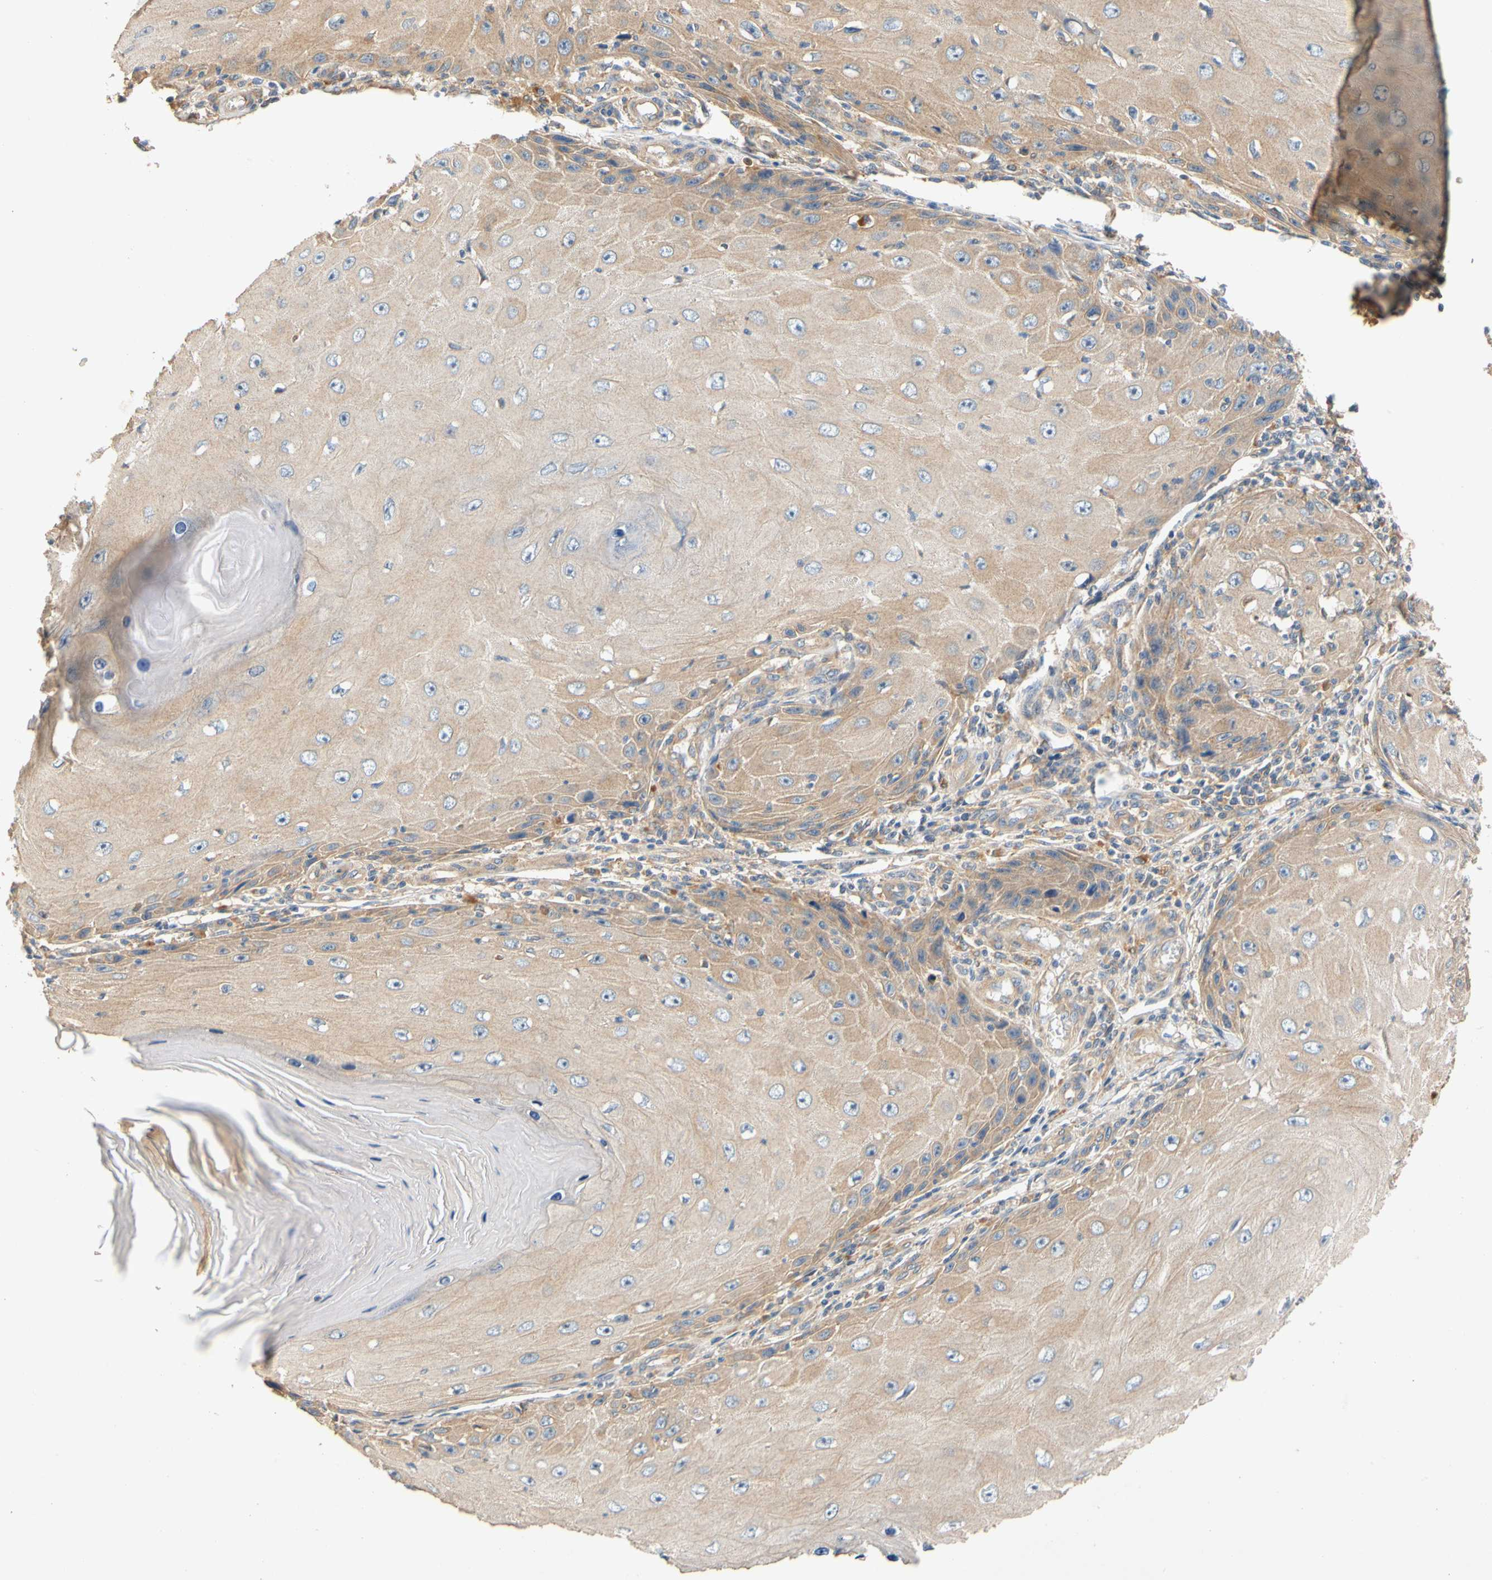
{"staining": {"intensity": "weak", "quantity": "25%-75%", "location": "cytoplasmic/membranous"}, "tissue": "skin cancer", "cell_type": "Tumor cells", "image_type": "cancer", "snomed": [{"axis": "morphology", "description": "Squamous cell carcinoma, NOS"}, {"axis": "topography", "description": "Skin"}], "caption": "Immunohistochemical staining of skin cancer demonstrates low levels of weak cytoplasmic/membranous protein positivity in about 25%-75% of tumor cells. (Stains: DAB (3,3'-diaminobenzidine) in brown, nuclei in blue, Microscopy: brightfield microscopy at high magnification).", "gene": "USP46", "patient": {"sex": "female", "age": 73}}